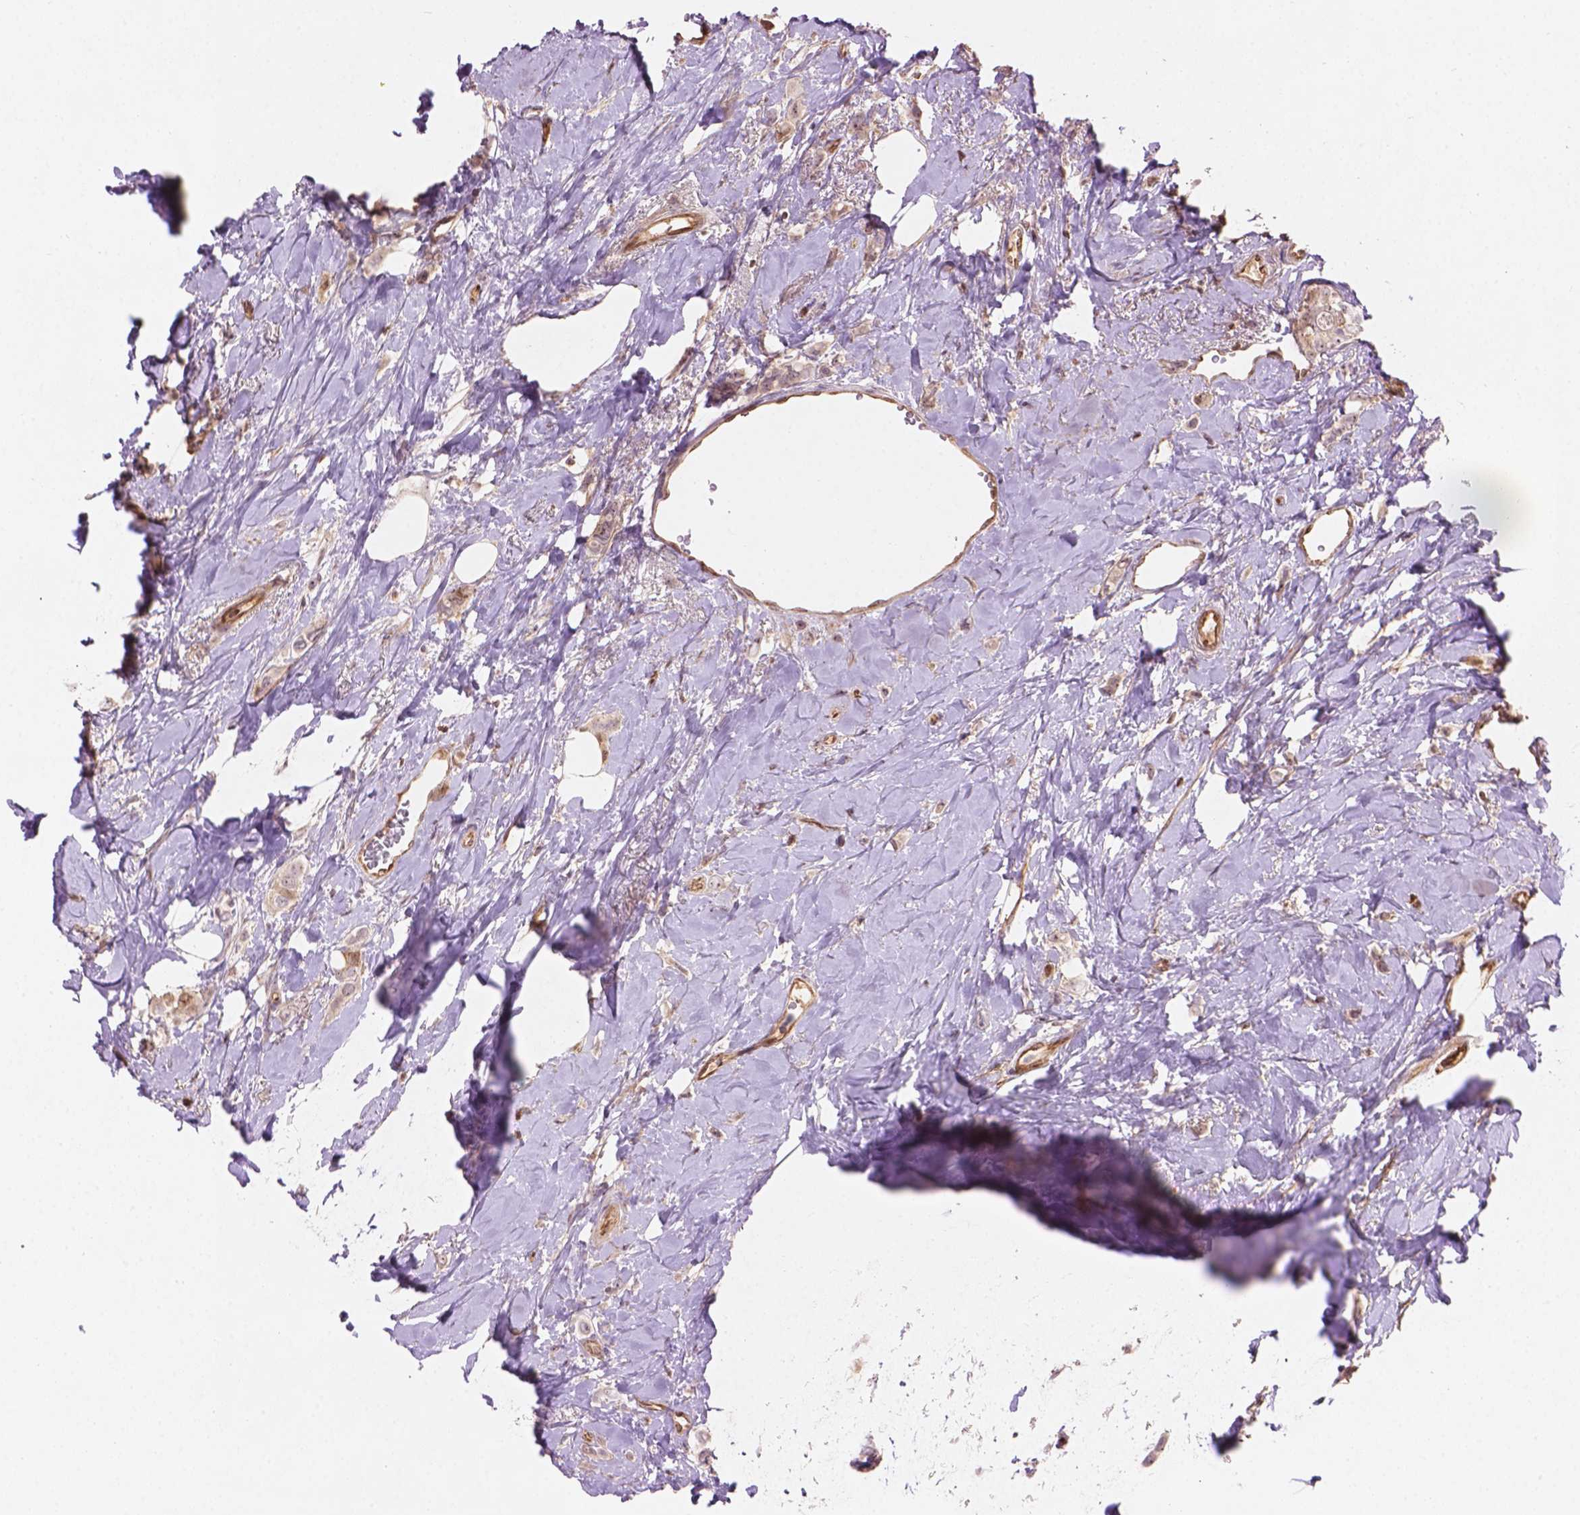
{"staining": {"intensity": "weak", "quantity": "25%-75%", "location": "cytoplasmic/membranous,nuclear"}, "tissue": "breast cancer", "cell_type": "Tumor cells", "image_type": "cancer", "snomed": [{"axis": "morphology", "description": "Lobular carcinoma"}, {"axis": "topography", "description": "Breast"}], "caption": "Weak cytoplasmic/membranous and nuclear staining for a protein is seen in about 25%-75% of tumor cells of lobular carcinoma (breast) using IHC.", "gene": "SMC2", "patient": {"sex": "female", "age": 66}}